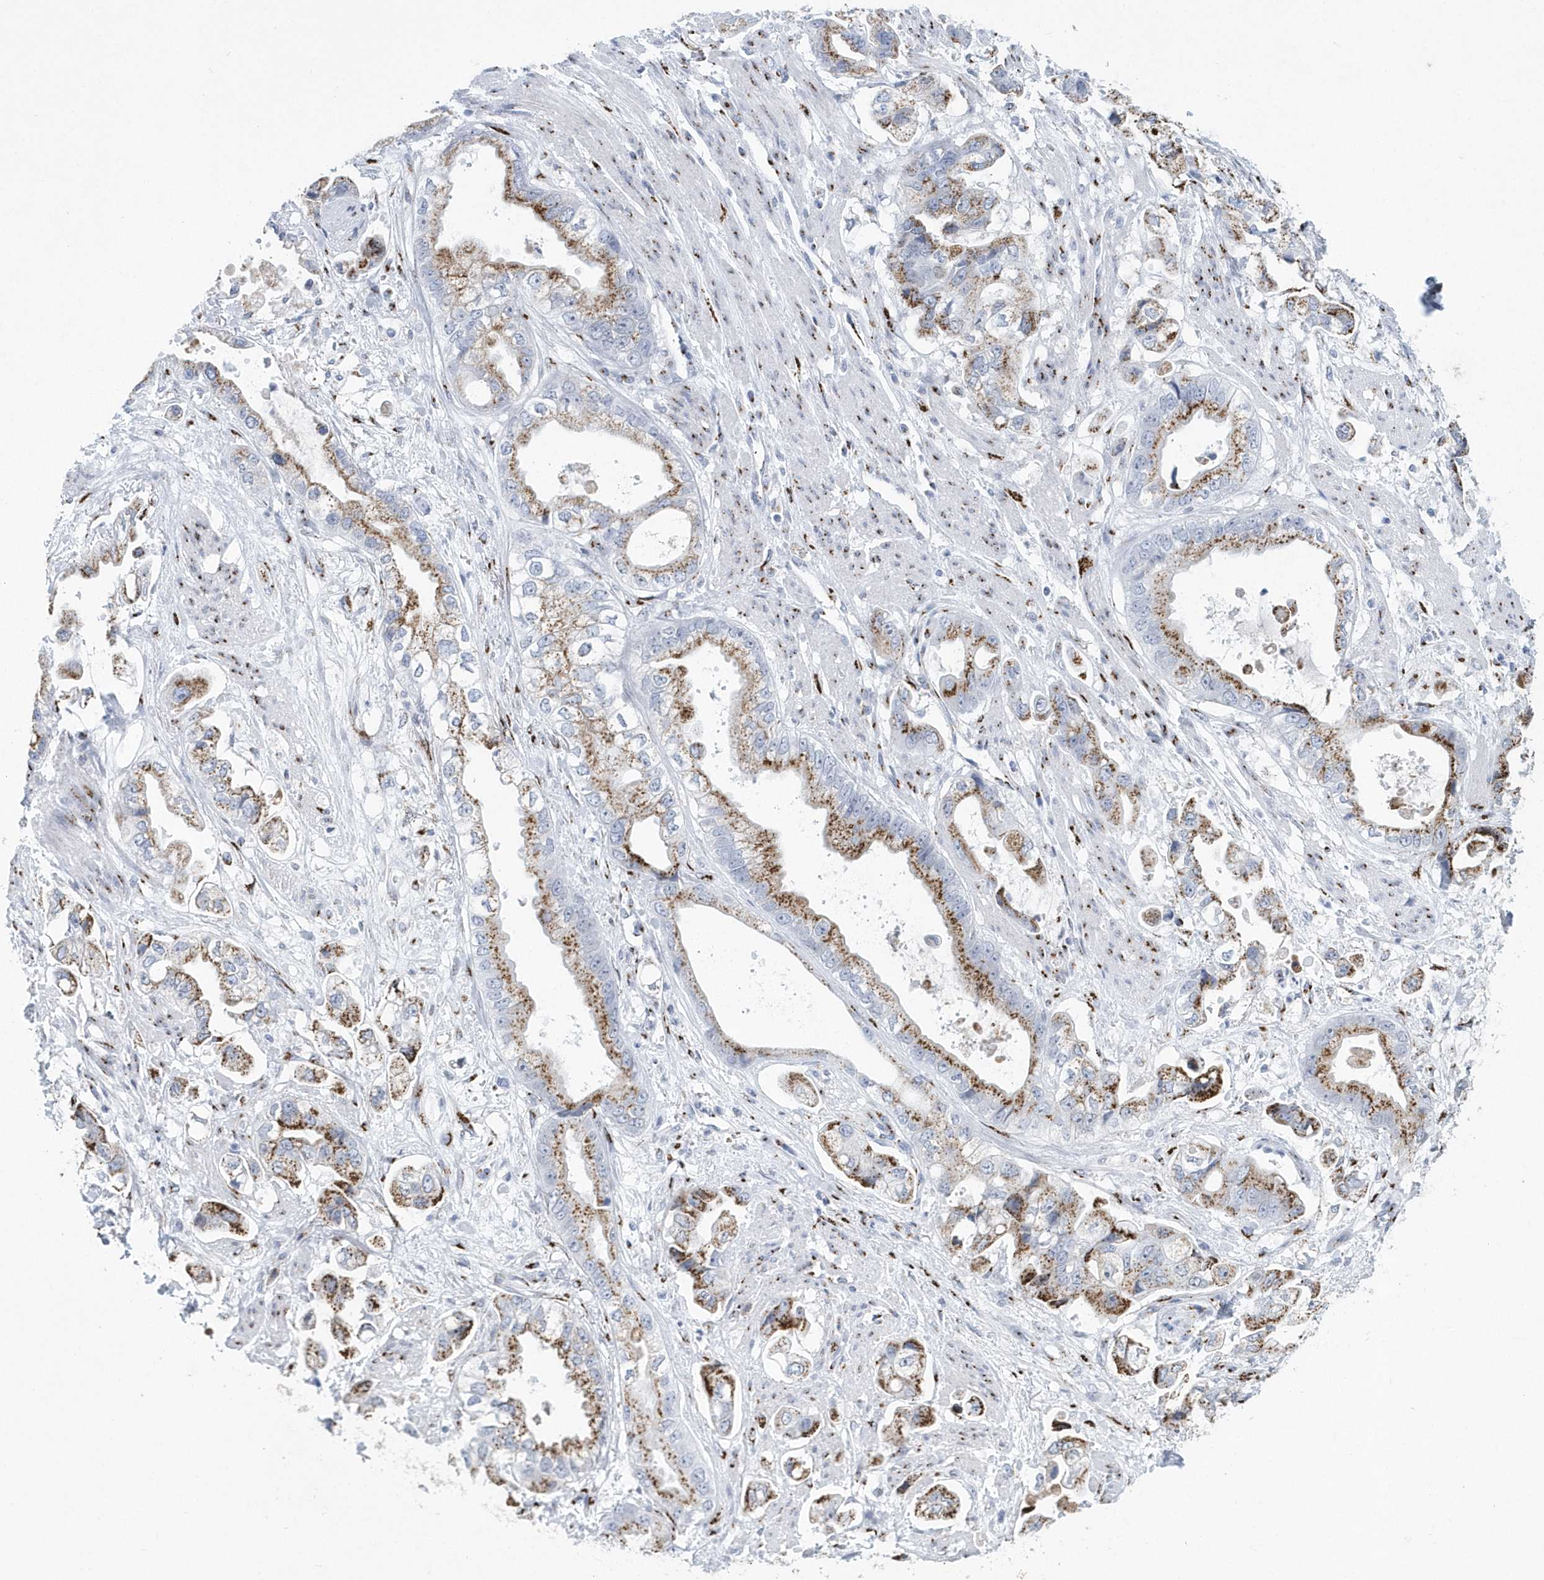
{"staining": {"intensity": "moderate", "quantity": ">75%", "location": "cytoplasmic/membranous"}, "tissue": "stomach cancer", "cell_type": "Tumor cells", "image_type": "cancer", "snomed": [{"axis": "morphology", "description": "Adenocarcinoma, NOS"}, {"axis": "topography", "description": "Stomach"}], "caption": "Moderate cytoplasmic/membranous positivity is seen in about >75% of tumor cells in adenocarcinoma (stomach).", "gene": "SLX9", "patient": {"sex": "male", "age": 62}}